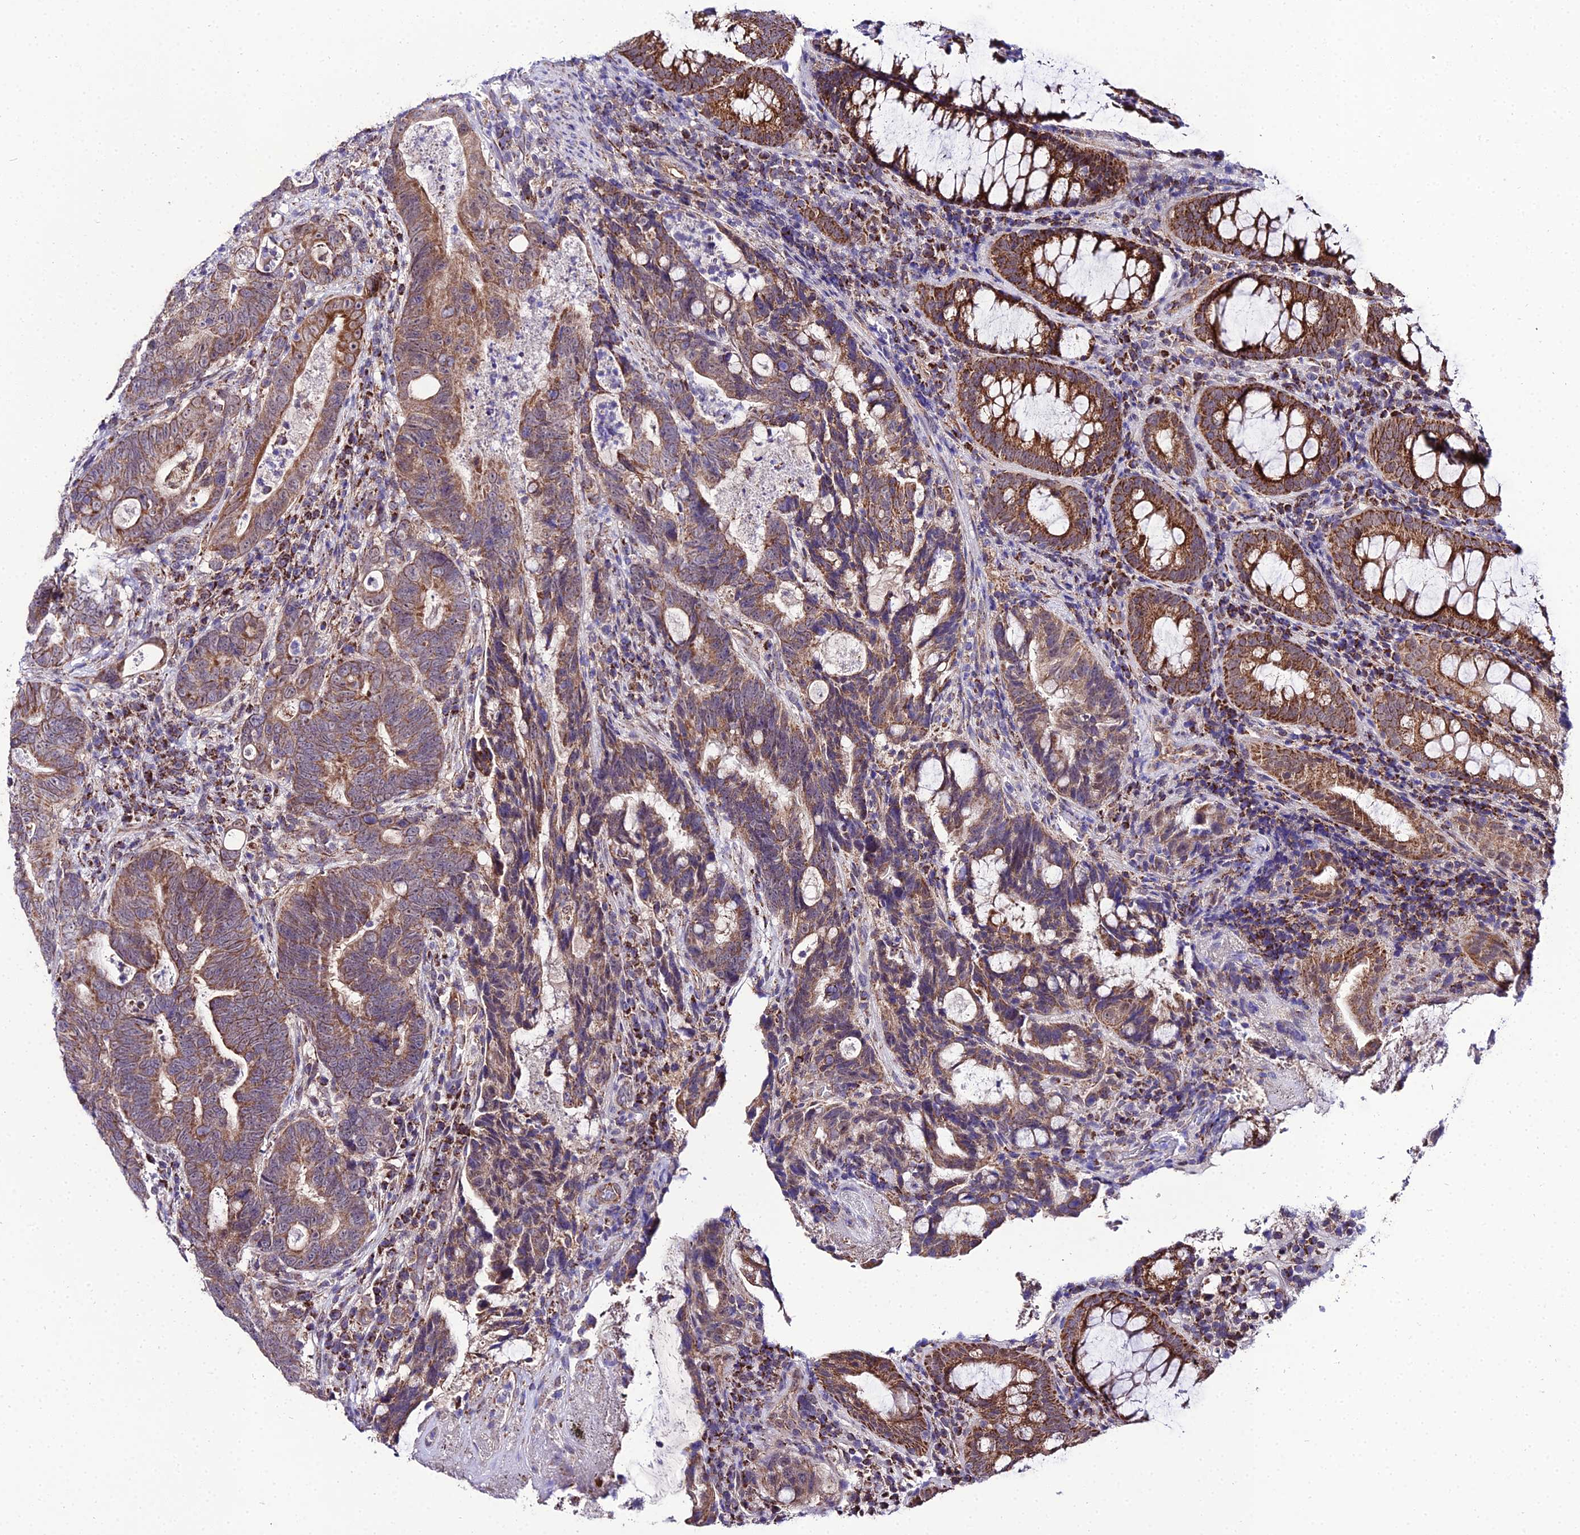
{"staining": {"intensity": "moderate", "quantity": ">75%", "location": "cytoplasmic/membranous"}, "tissue": "colorectal cancer", "cell_type": "Tumor cells", "image_type": "cancer", "snomed": [{"axis": "morphology", "description": "Adenocarcinoma, NOS"}, {"axis": "topography", "description": "Colon"}], "caption": "An IHC micrograph of neoplastic tissue is shown. Protein staining in brown labels moderate cytoplasmic/membranous positivity in colorectal cancer (adenocarcinoma) within tumor cells.", "gene": "PSMD2", "patient": {"sex": "female", "age": 82}}